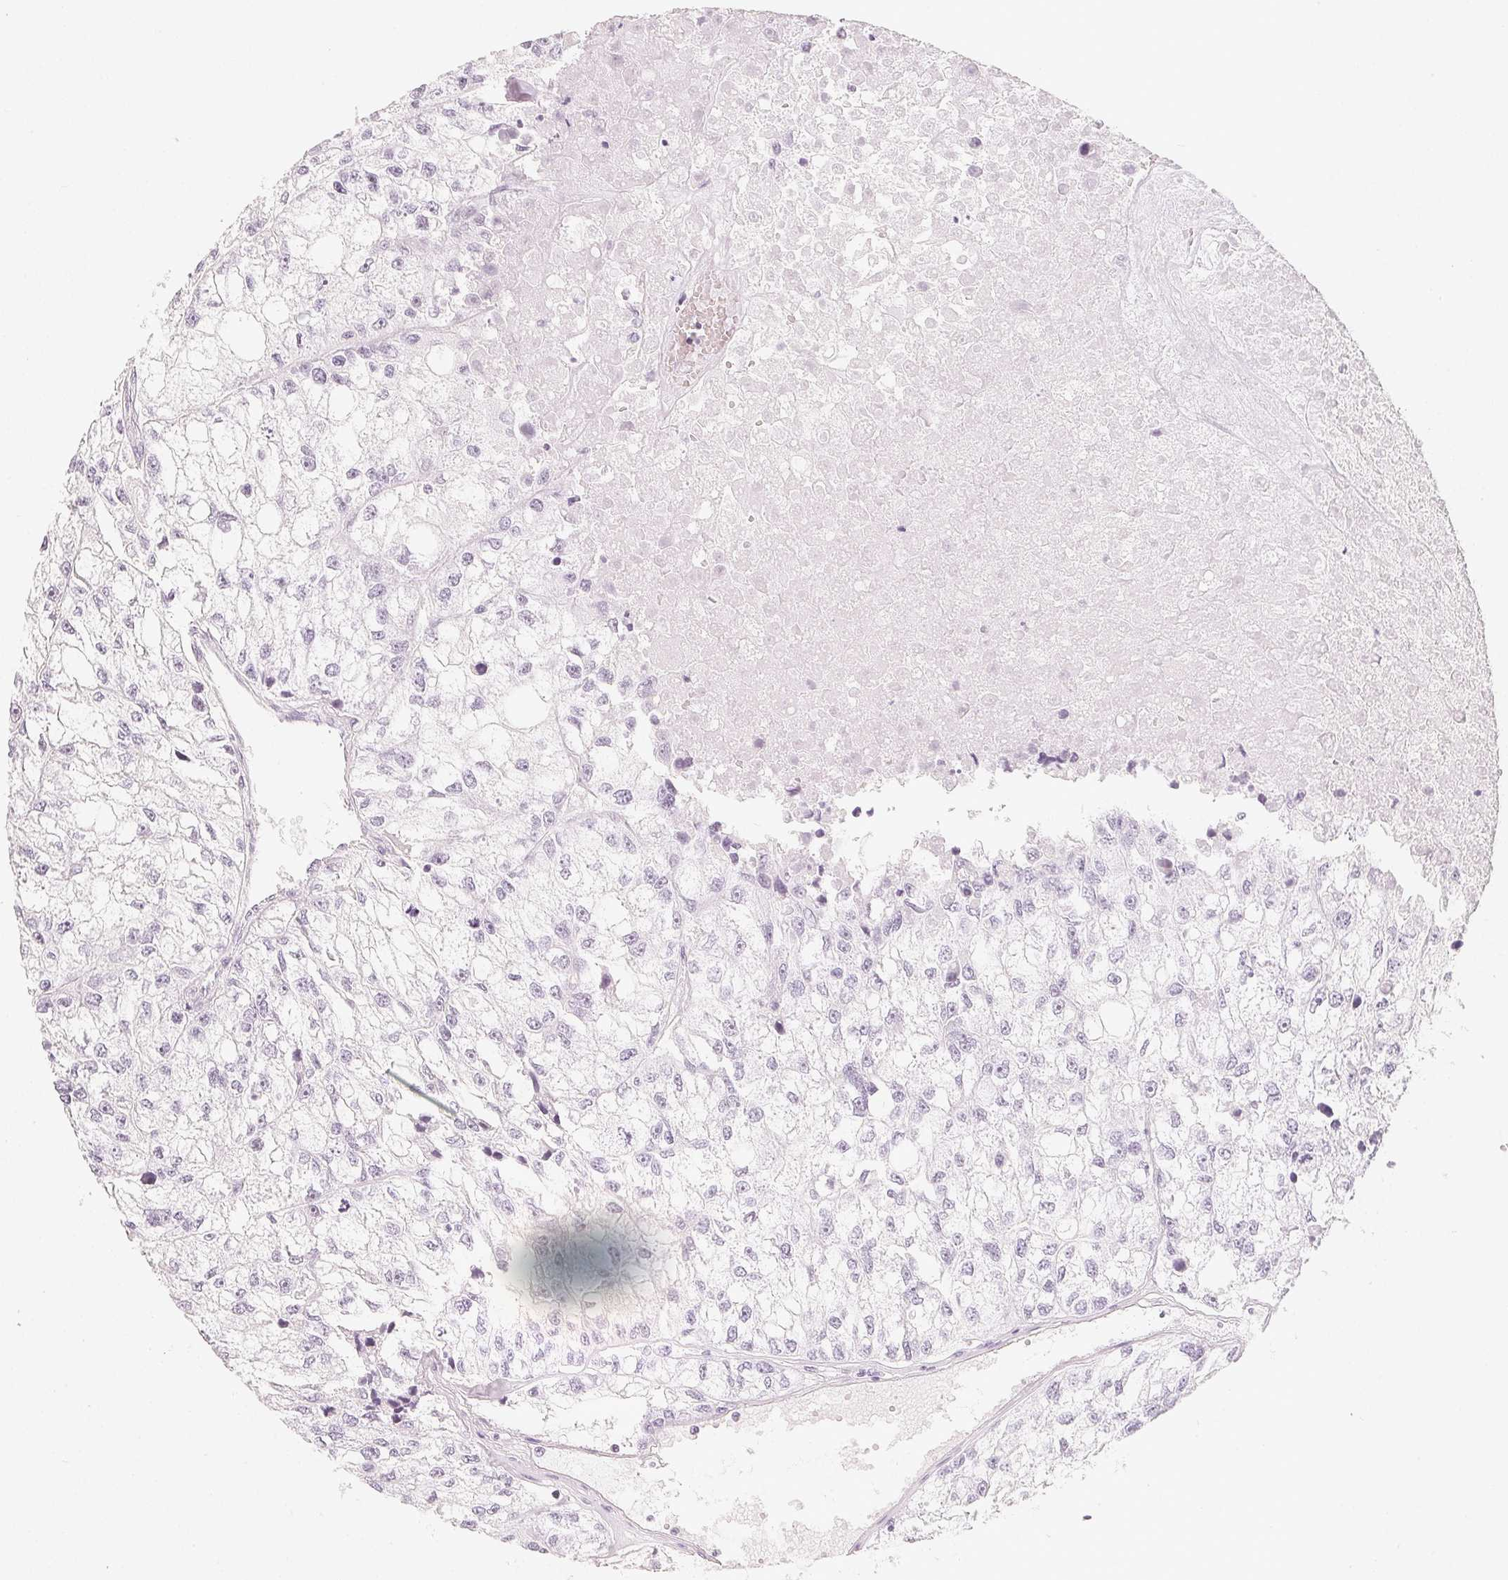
{"staining": {"intensity": "negative", "quantity": "none", "location": "none"}, "tissue": "renal cancer", "cell_type": "Tumor cells", "image_type": "cancer", "snomed": [{"axis": "morphology", "description": "Adenocarcinoma, NOS"}, {"axis": "topography", "description": "Kidney"}], "caption": "Immunohistochemical staining of human renal cancer (adenocarcinoma) demonstrates no significant staining in tumor cells.", "gene": "SLC22A8", "patient": {"sex": "male", "age": 56}}